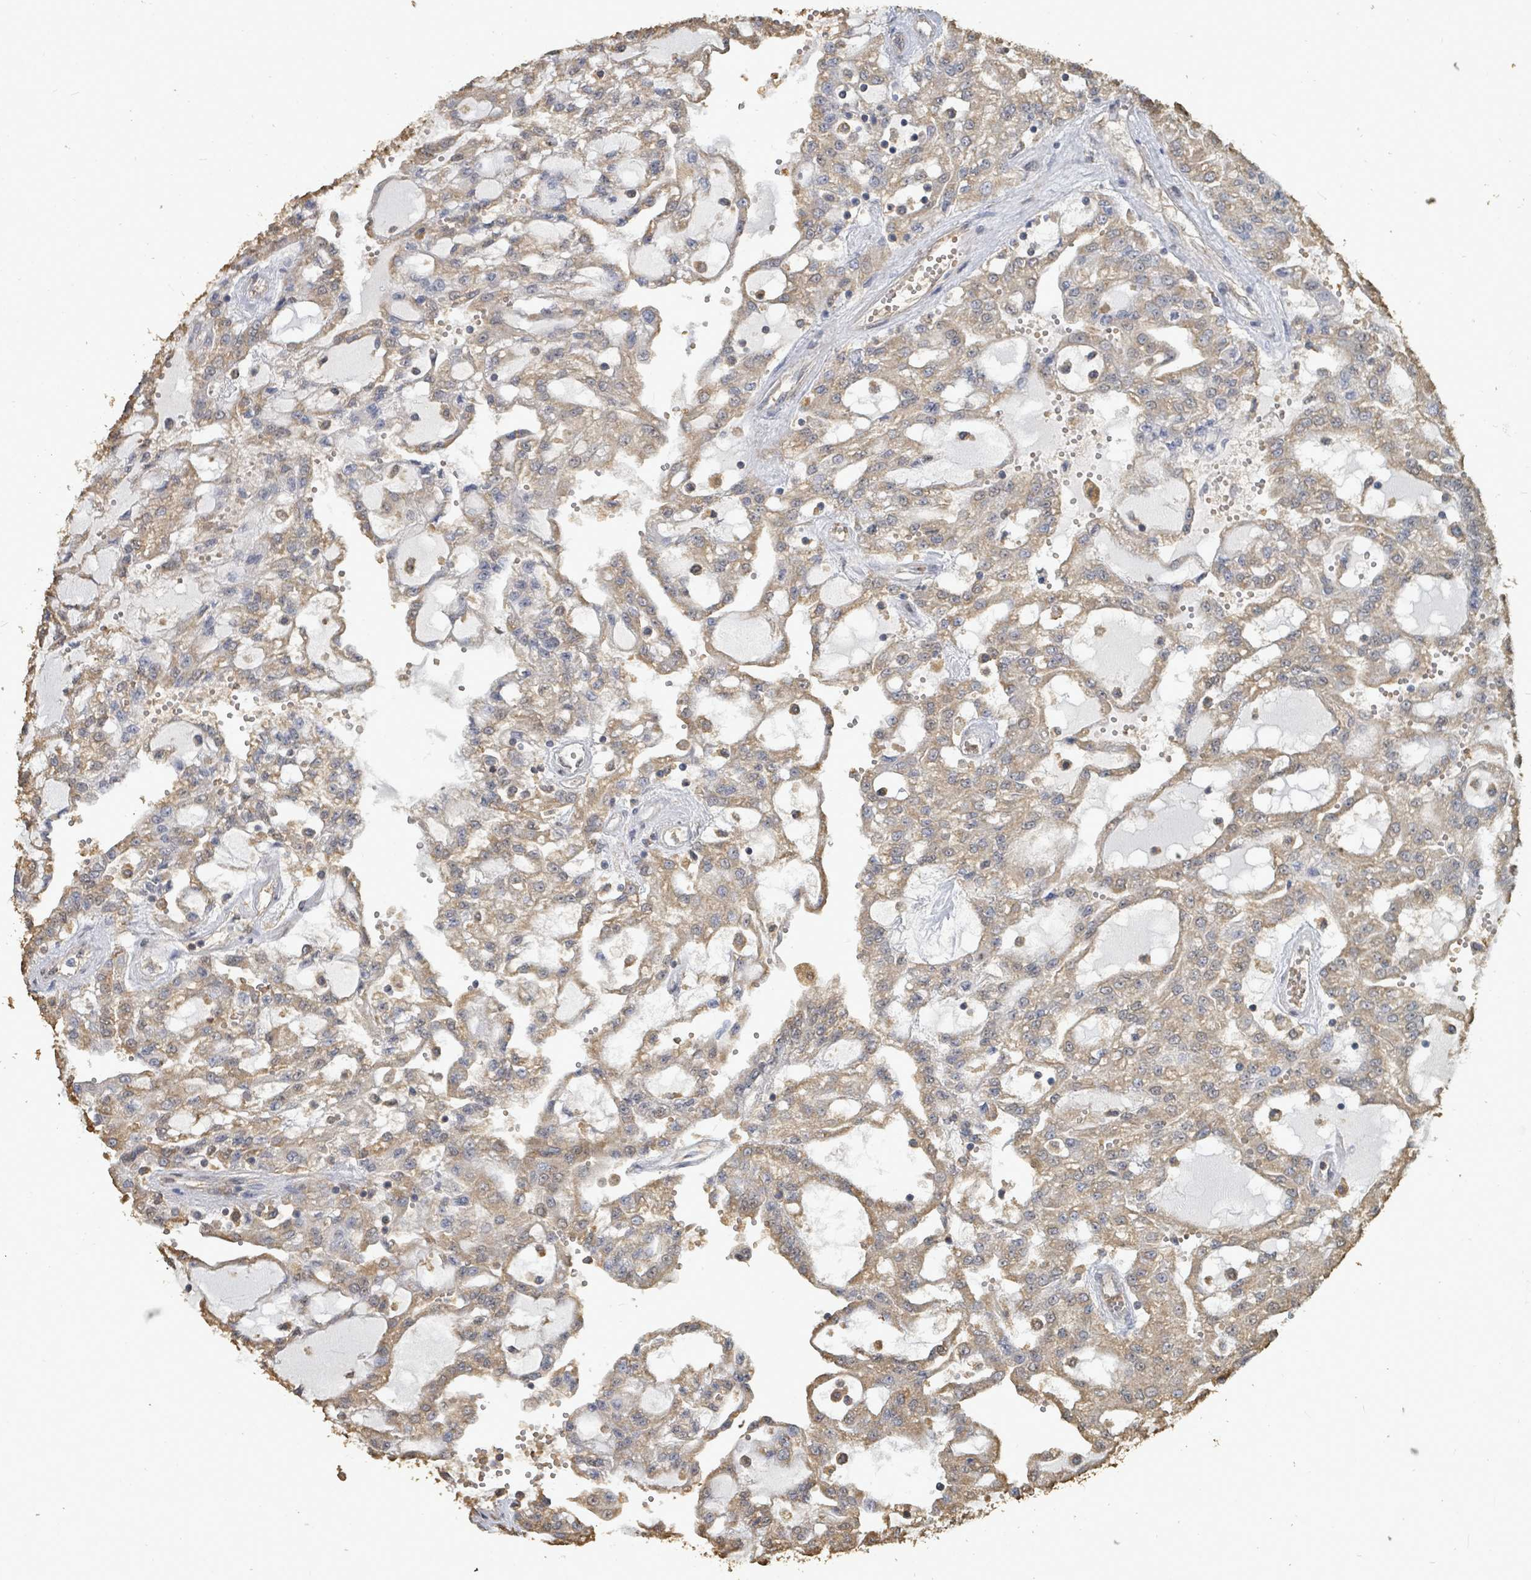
{"staining": {"intensity": "weak", "quantity": ">75%", "location": "cytoplasmic/membranous"}, "tissue": "renal cancer", "cell_type": "Tumor cells", "image_type": "cancer", "snomed": [{"axis": "morphology", "description": "Adenocarcinoma, NOS"}, {"axis": "topography", "description": "Kidney"}], "caption": "Immunohistochemical staining of adenocarcinoma (renal) demonstrates weak cytoplasmic/membranous protein positivity in approximately >75% of tumor cells. Nuclei are stained in blue.", "gene": "C6orf52", "patient": {"sex": "male", "age": 63}}